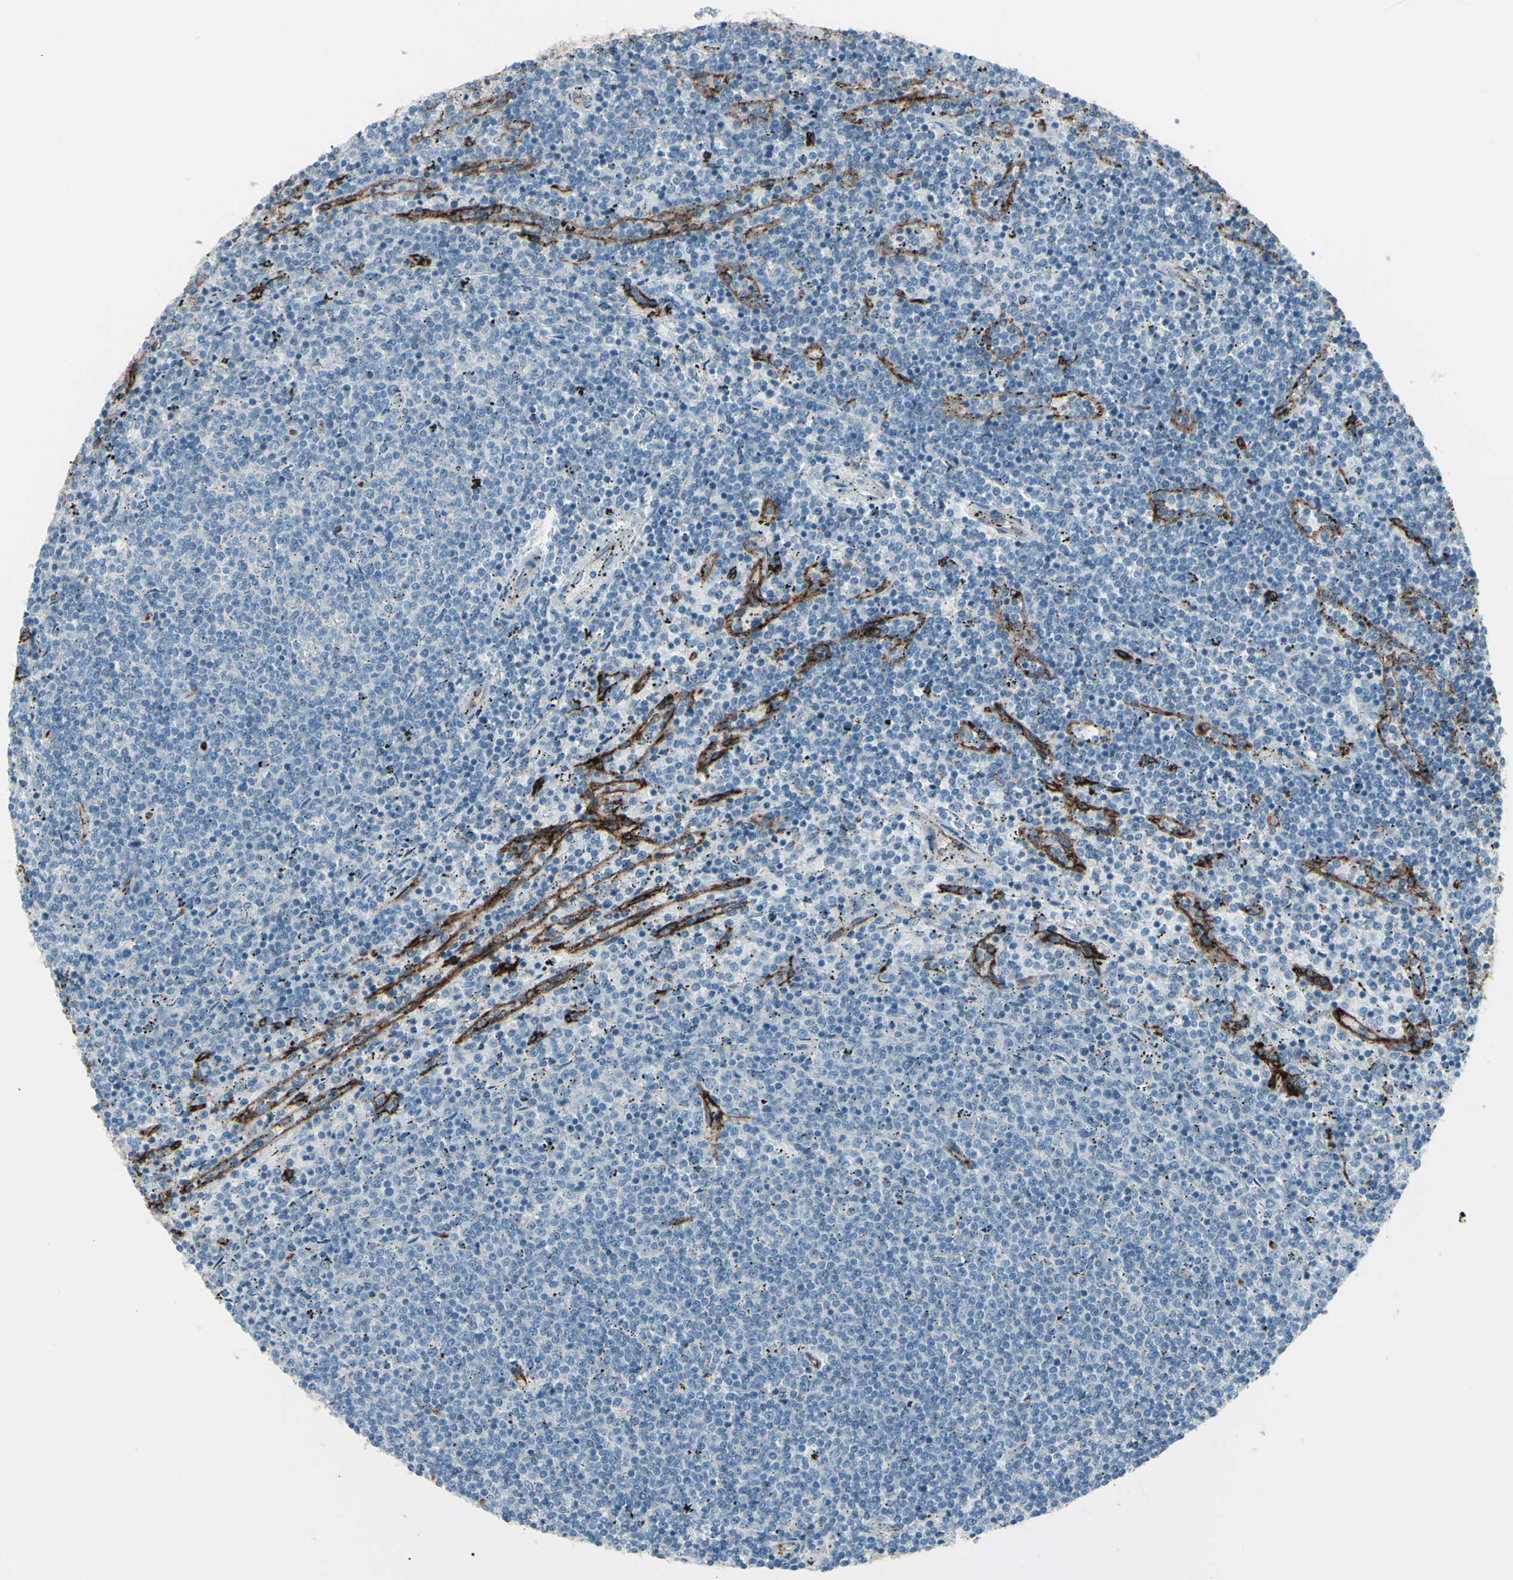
{"staining": {"intensity": "negative", "quantity": "none", "location": "none"}, "tissue": "lymphoma", "cell_type": "Tumor cells", "image_type": "cancer", "snomed": [{"axis": "morphology", "description": "Malignant lymphoma, non-Hodgkin's type, Low grade"}, {"axis": "topography", "description": "Spleen"}], "caption": "The image demonstrates no staining of tumor cells in low-grade malignant lymphoma, non-Hodgkin's type.", "gene": "GPR34", "patient": {"sex": "female", "age": 50}}